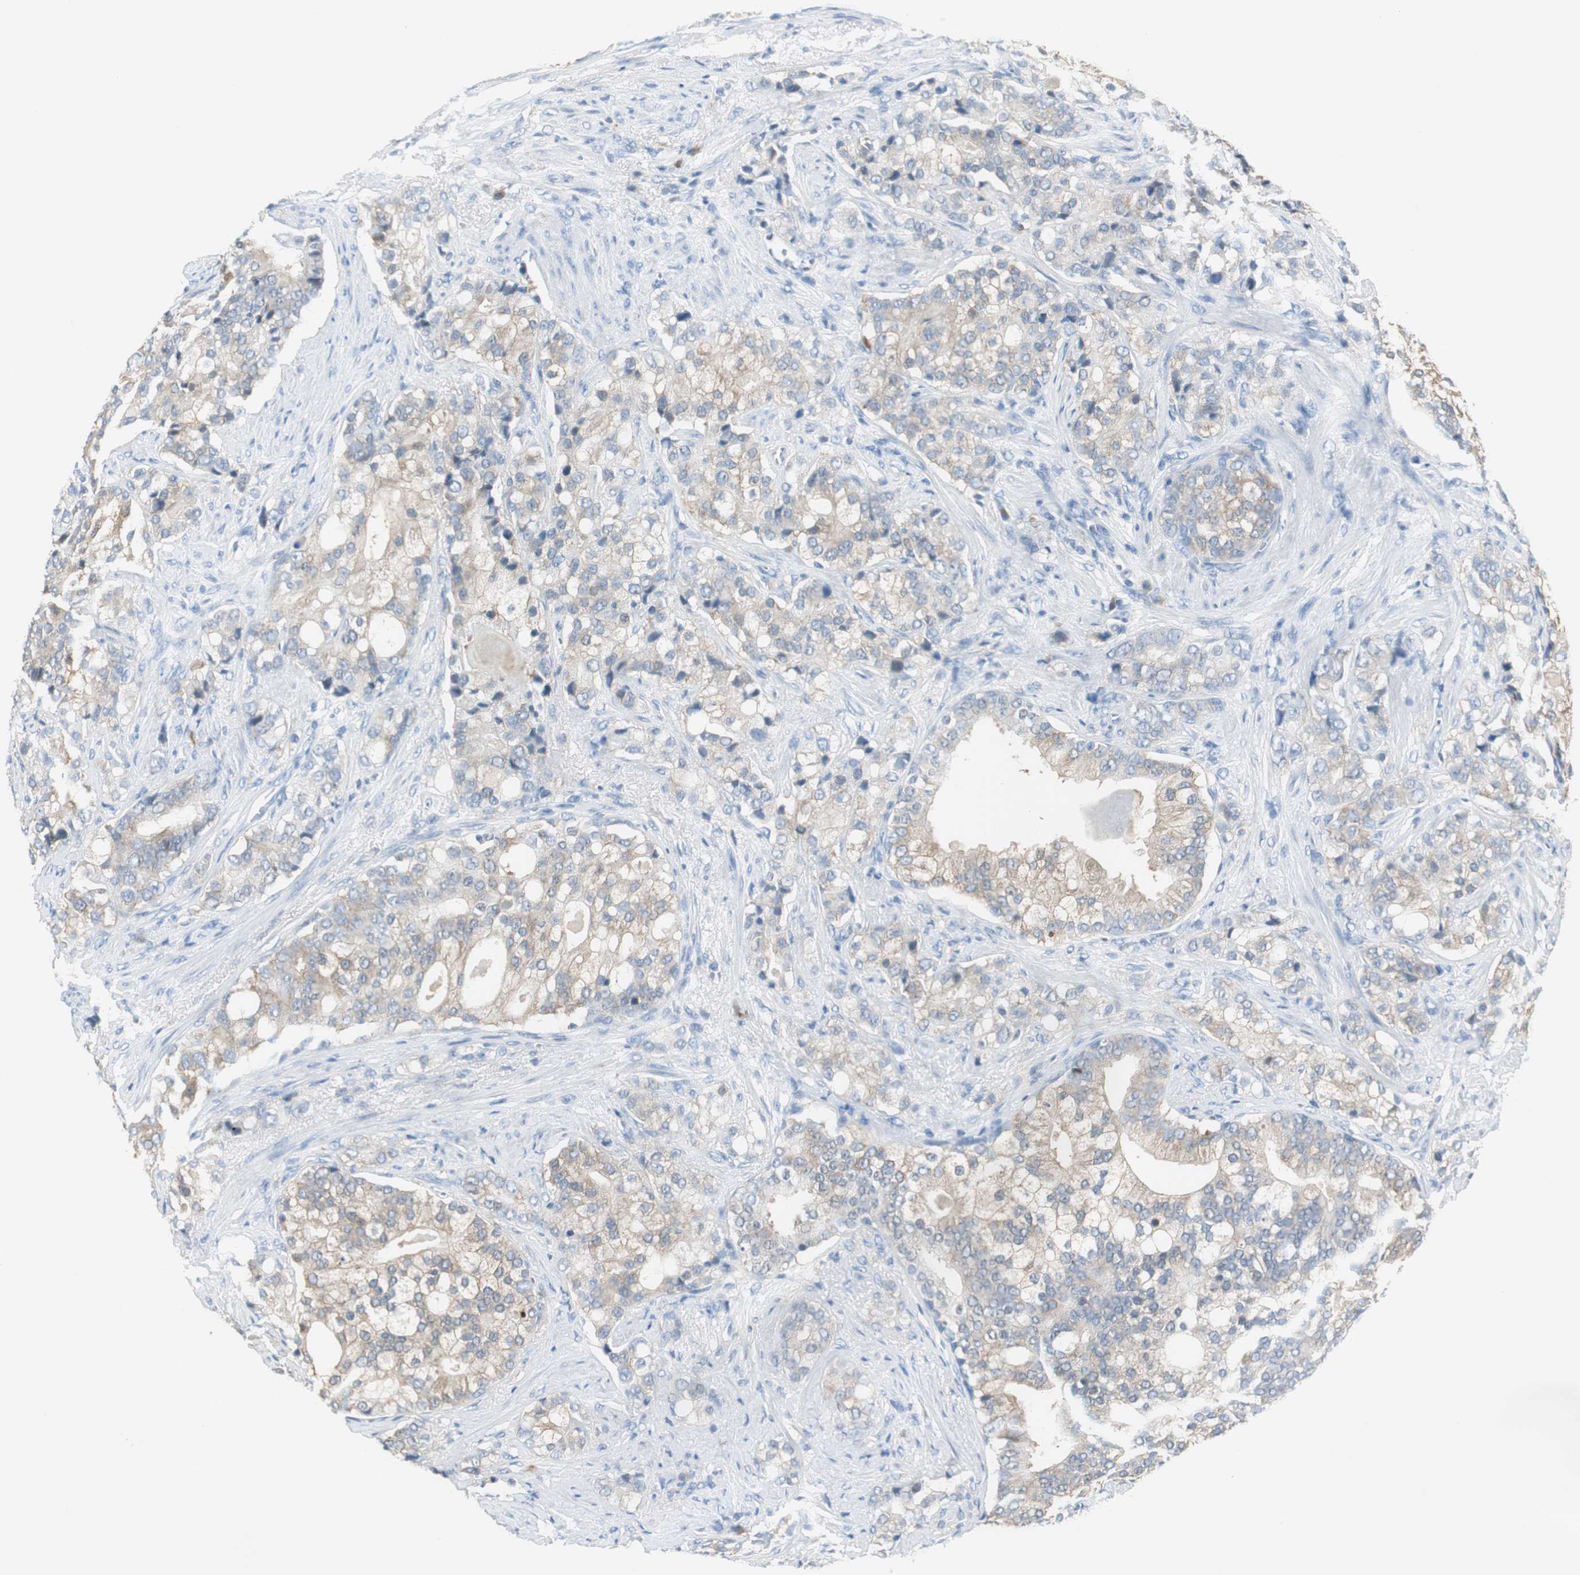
{"staining": {"intensity": "weak", "quantity": ">75%", "location": "cytoplasmic/membranous"}, "tissue": "prostate cancer", "cell_type": "Tumor cells", "image_type": "cancer", "snomed": [{"axis": "morphology", "description": "Adenocarcinoma, Low grade"}, {"axis": "topography", "description": "Prostate"}], "caption": "Immunohistochemistry (DAB) staining of low-grade adenocarcinoma (prostate) reveals weak cytoplasmic/membranous protein expression in approximately >75% of tumor cells. The staining was performed using DAB, with brown indicating positive protein expression. Nuclei are stained blue with hematoxylin.", "gene": "FBP1", "patient": {"sex": "male", "age": 58}}